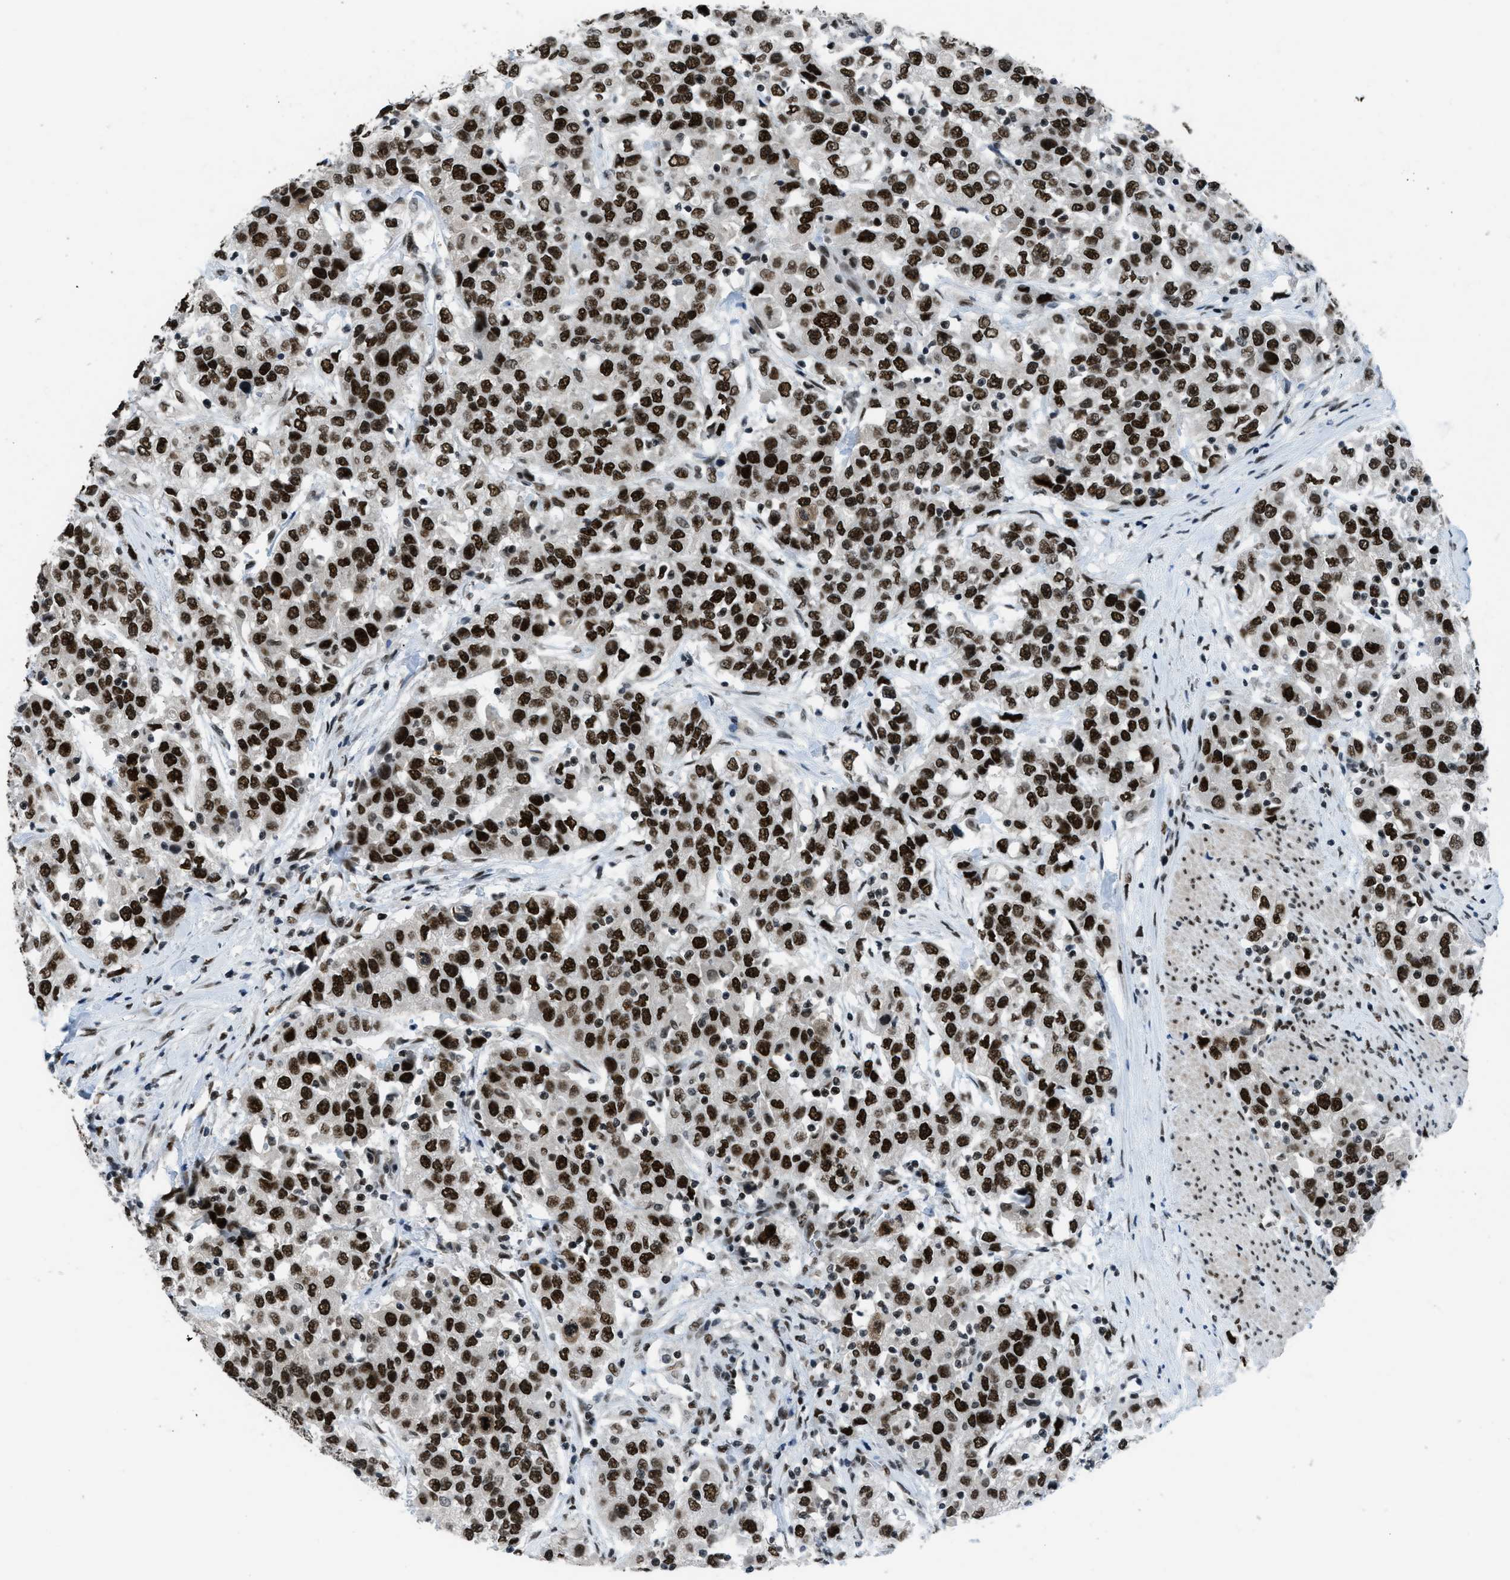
{"staining": {"intensity": "strong", "quantity": ">75%", "location": "nuclear"}, "tissue": "urothelial cancer", "cell_type": "Tumor cells", "image_type": "cancer", "snomed": [{"axis": "morphology", "description": "Urothelial carcinoma, High grade"}, {"axis": "topography", "description": "Urinary bladder"}], "caption": "Human urothelial cancer stained with a brown dye demonstrates strong nuclear positive positivity in approximately >75% of tumor cells.", "gene": "GATAD2B", "patient": {"sex": "female", "age": 80}}